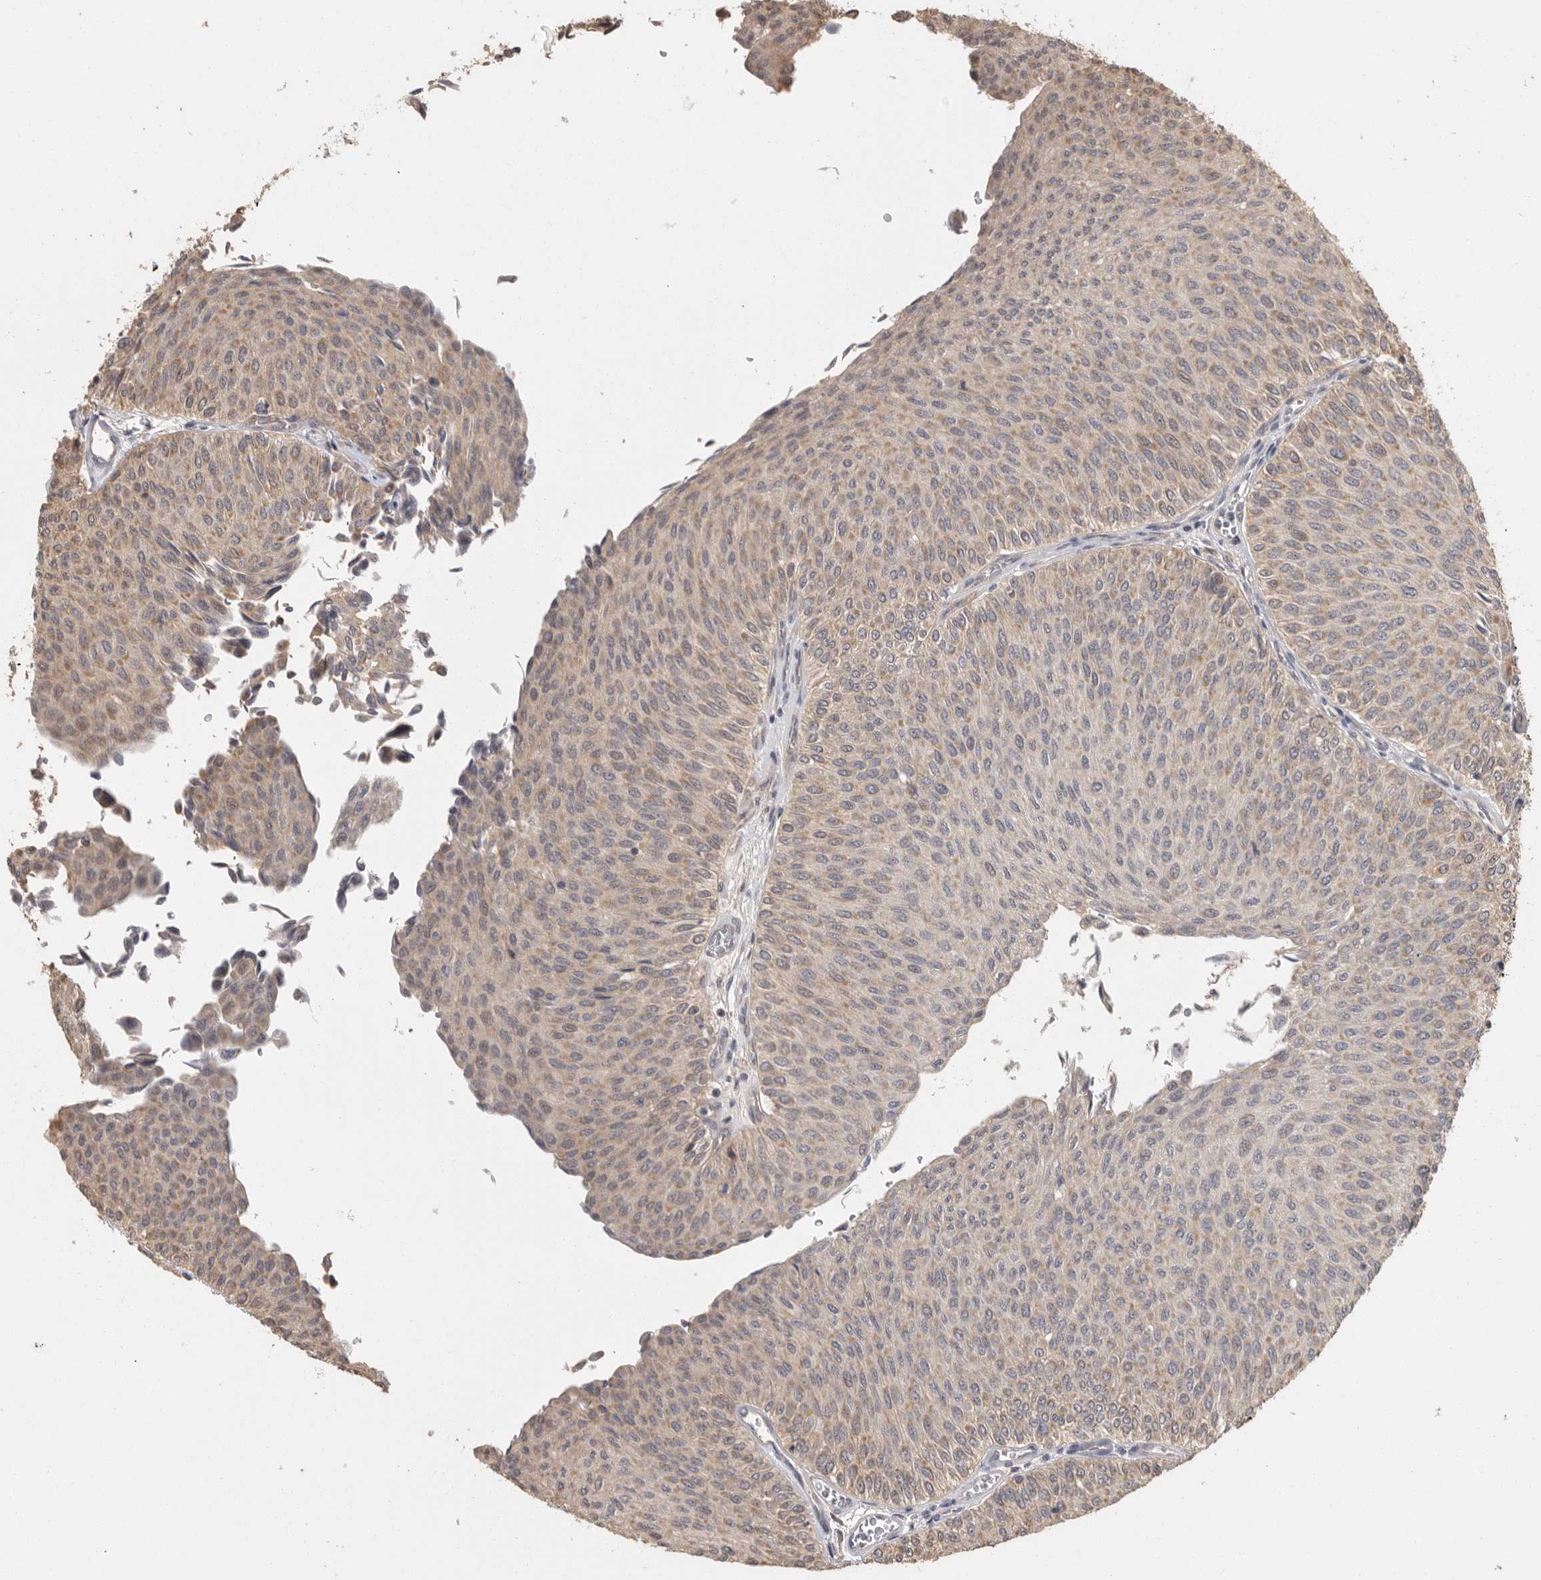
{"staining": {"intensity": "weak", "quantity": "25%-75%", "location": "cytoplasmic/membranous"}, "tissue": "urothelial cancer", "cell_type": "Tumor cells", "image_type": "cancer", "snomed": [{"axis": "morphology", "description": "Urothelial carcinoma, Low grade"}, {"axis": "topography", "description": "Urinary bladder"}], "caption": "Low-grade urothelial carcinoma stained for a protein displays weak cytoplasmic/membranous positivity in tumor cells.", "gene": "BAIAP2", "patient": {"sex": "male", "age": 78}}